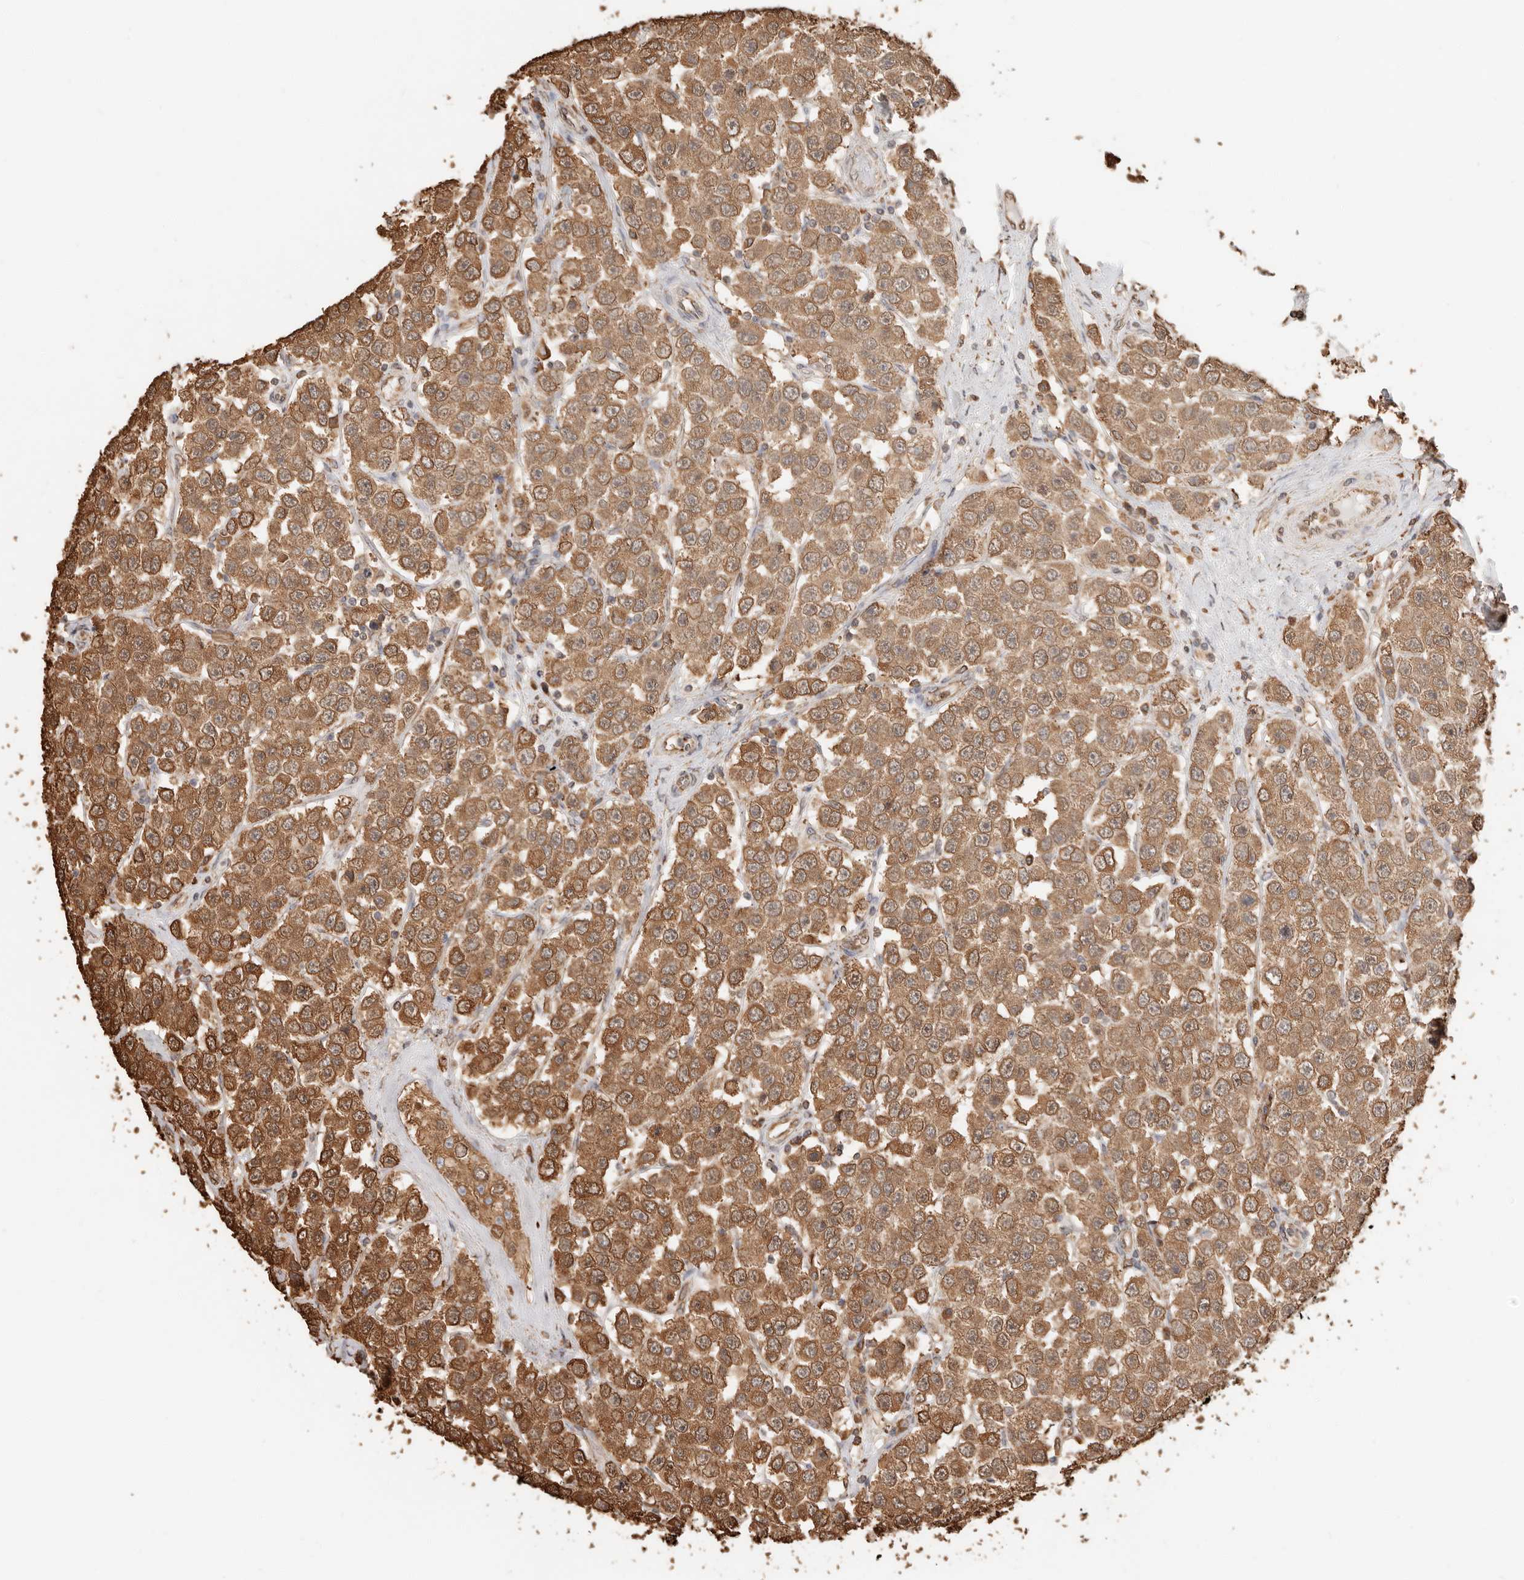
{"staining": {"intensity": "moderate", "quantity": ">75%", "location": "cytoplasmic/membranous"}, "tissue": "testis cancer", "cell_type": "Tumor cells", "image_type": "cancer", "snomed": [{"axis": "morphology", "description": "Seminoma, NOS"}, {"axis": "topography", "description": "Testis"}], "caption": "Testis cancer (seminoma) was stained to show a protein in brown. There is medium levels of moderate cytoplasmic/membranous staining in about >75% of tumor cells.", "gene": "ARHGEF10L", "patient": {"sex": "male", "age": 28}}